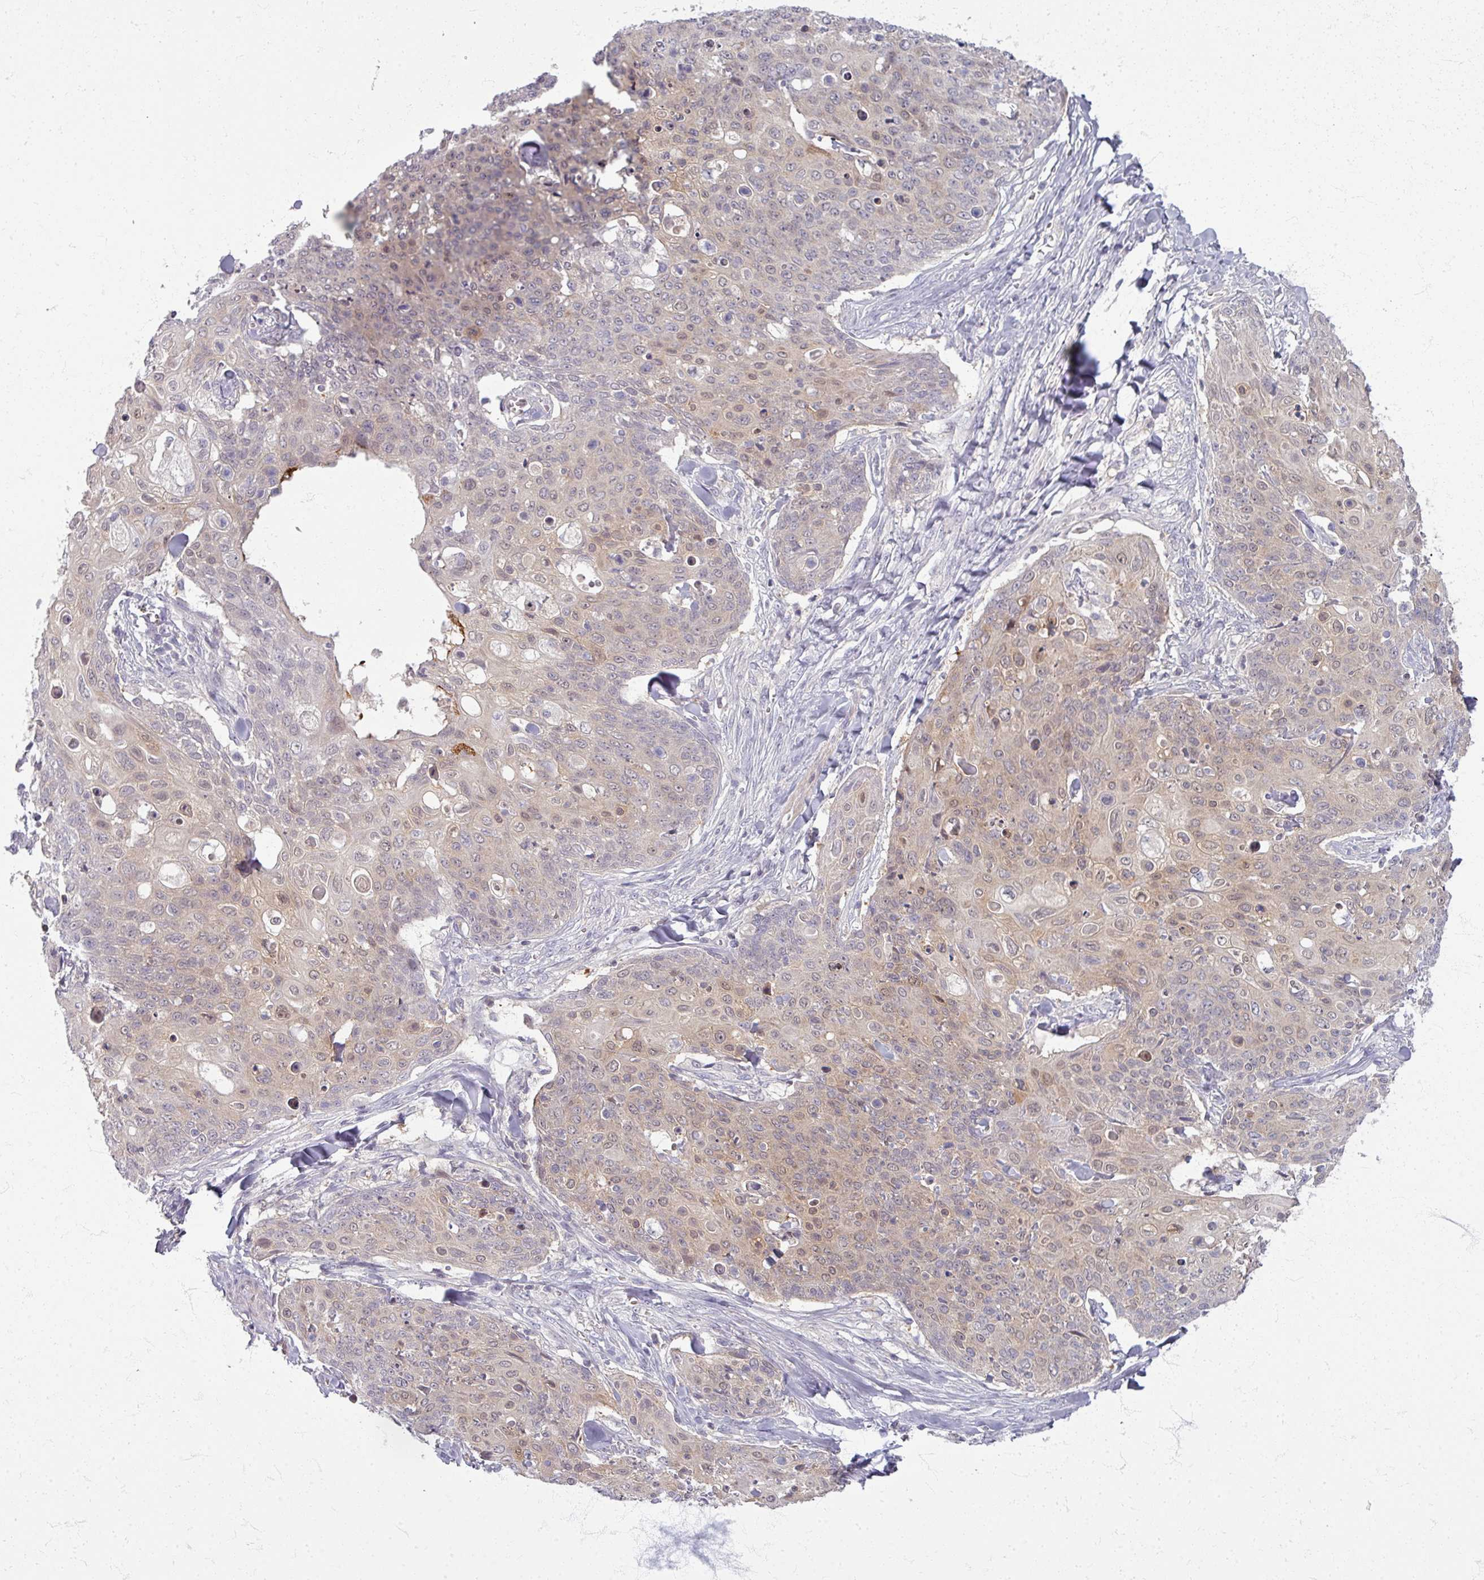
{"staining": {"intensity": "weak", "quantity": "25%-75%", "location": "cytoplasmic/membranous"}, "tissue": "skin cancer", "cell_type": "Tumor cells", "image_type": "cancer", "snomed": [{"axis": "morphology", "description": "Squamous cell carcinoma, NOS"}, {"axis": "topography", "description": "Skin"}, {"axis": "topography", "description": "Vulva"}], "caption": "Skin cancer stained for a protein exhibits weak cytoplasmic/membranous positivity in tumor cells.", "gene": "TTLL7", "patient": {"sex": "female", "age": 85}}